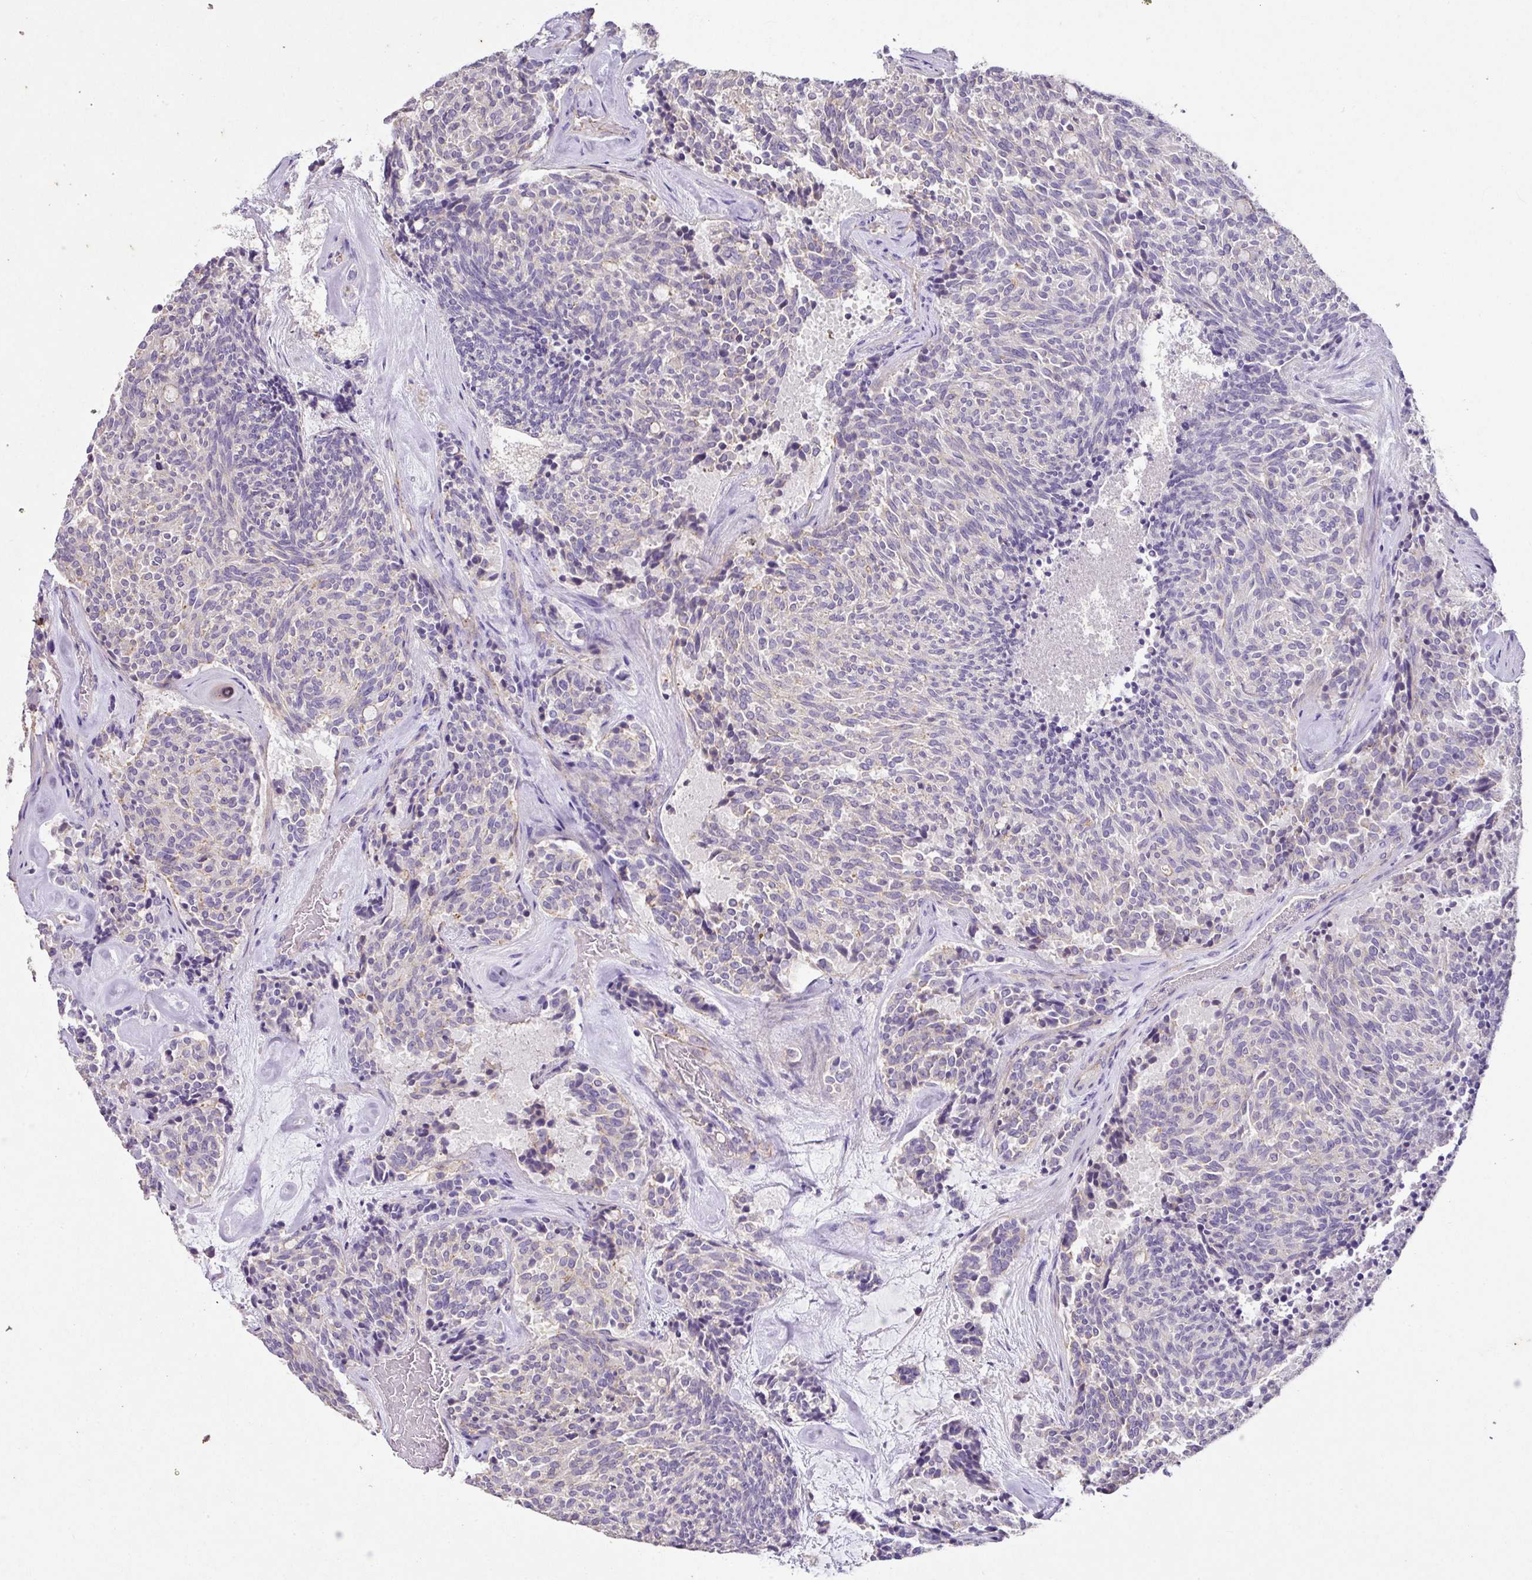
{"staining": {"intensity": "negative", "quantity": "none", "location": "none"}, "tissue": "carcinoid", "cell_type": "Tumor cells", "image_type": "cancer", "snomed": [{"axis": "morphology", "description": "Carcinoid, malignant, NOS"}, {"axis": "topography", "description": "Pancreas"}], "caption": "There is no significant positivity in tumor cells of carcinoid.", "gene": "AGR3", "patient": {"sex": "female", "age": 54}}